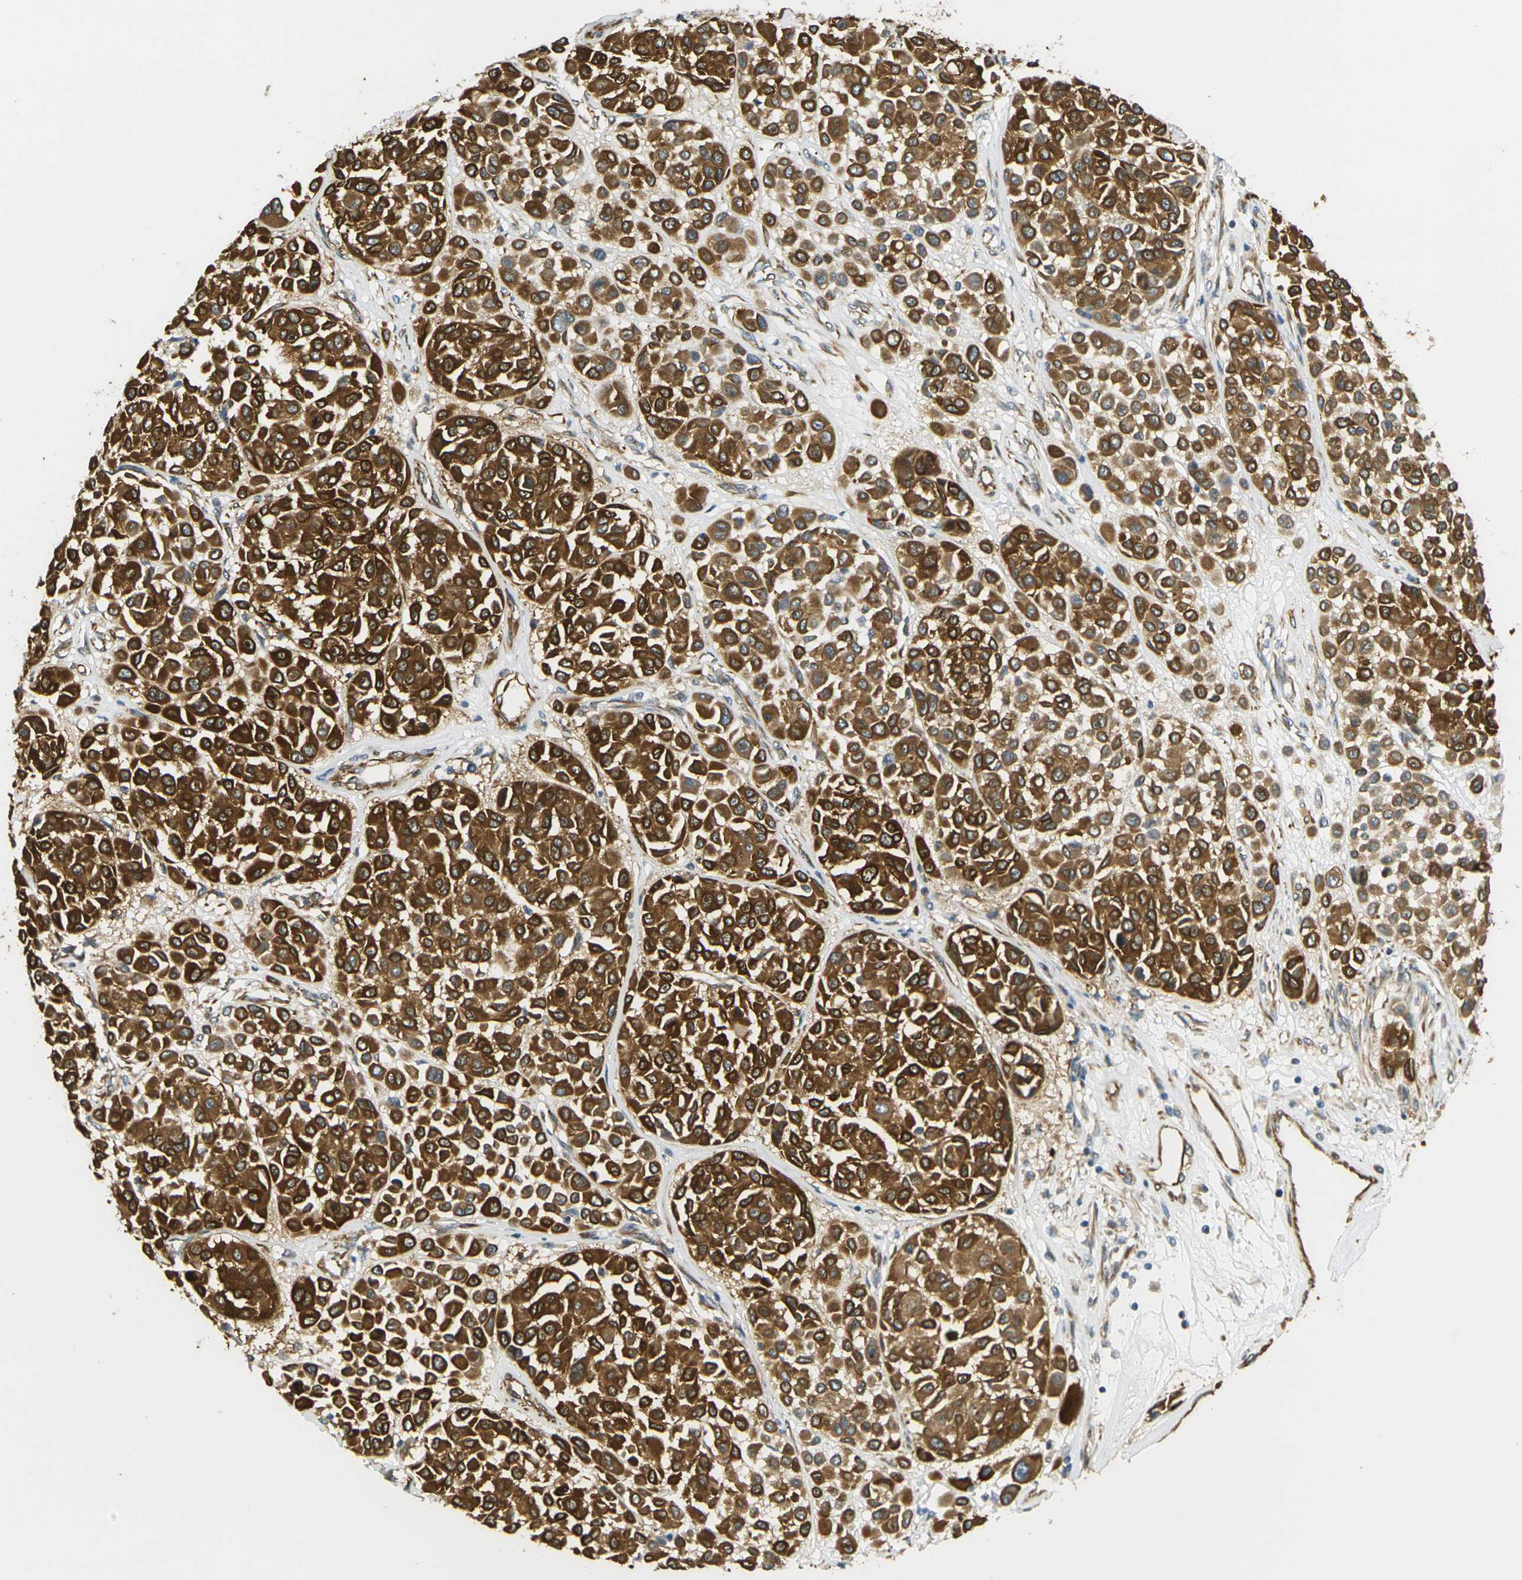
{"staining": {"intensity": "strong", "quantity": ">75%", "location": "cytoplasmic/membranous"}, "tissue": "melanoma", "cell_type": "Tumor cells", "image_type": "cancer", "snomed": [{"axis": "morphology", "description": "Malignant melanoma, Metastatic site"}, {"axis": "topography", "description": "Soft tissue"}], "caption": "Human malignant melanoma (metastatic site) stained with a brown dye shows strong cytoplasmic/membranous positive expression in approximately >75% of tumor cells.", "gene": "CYTH3", "patient": {"sex": "male", "age": 41}}